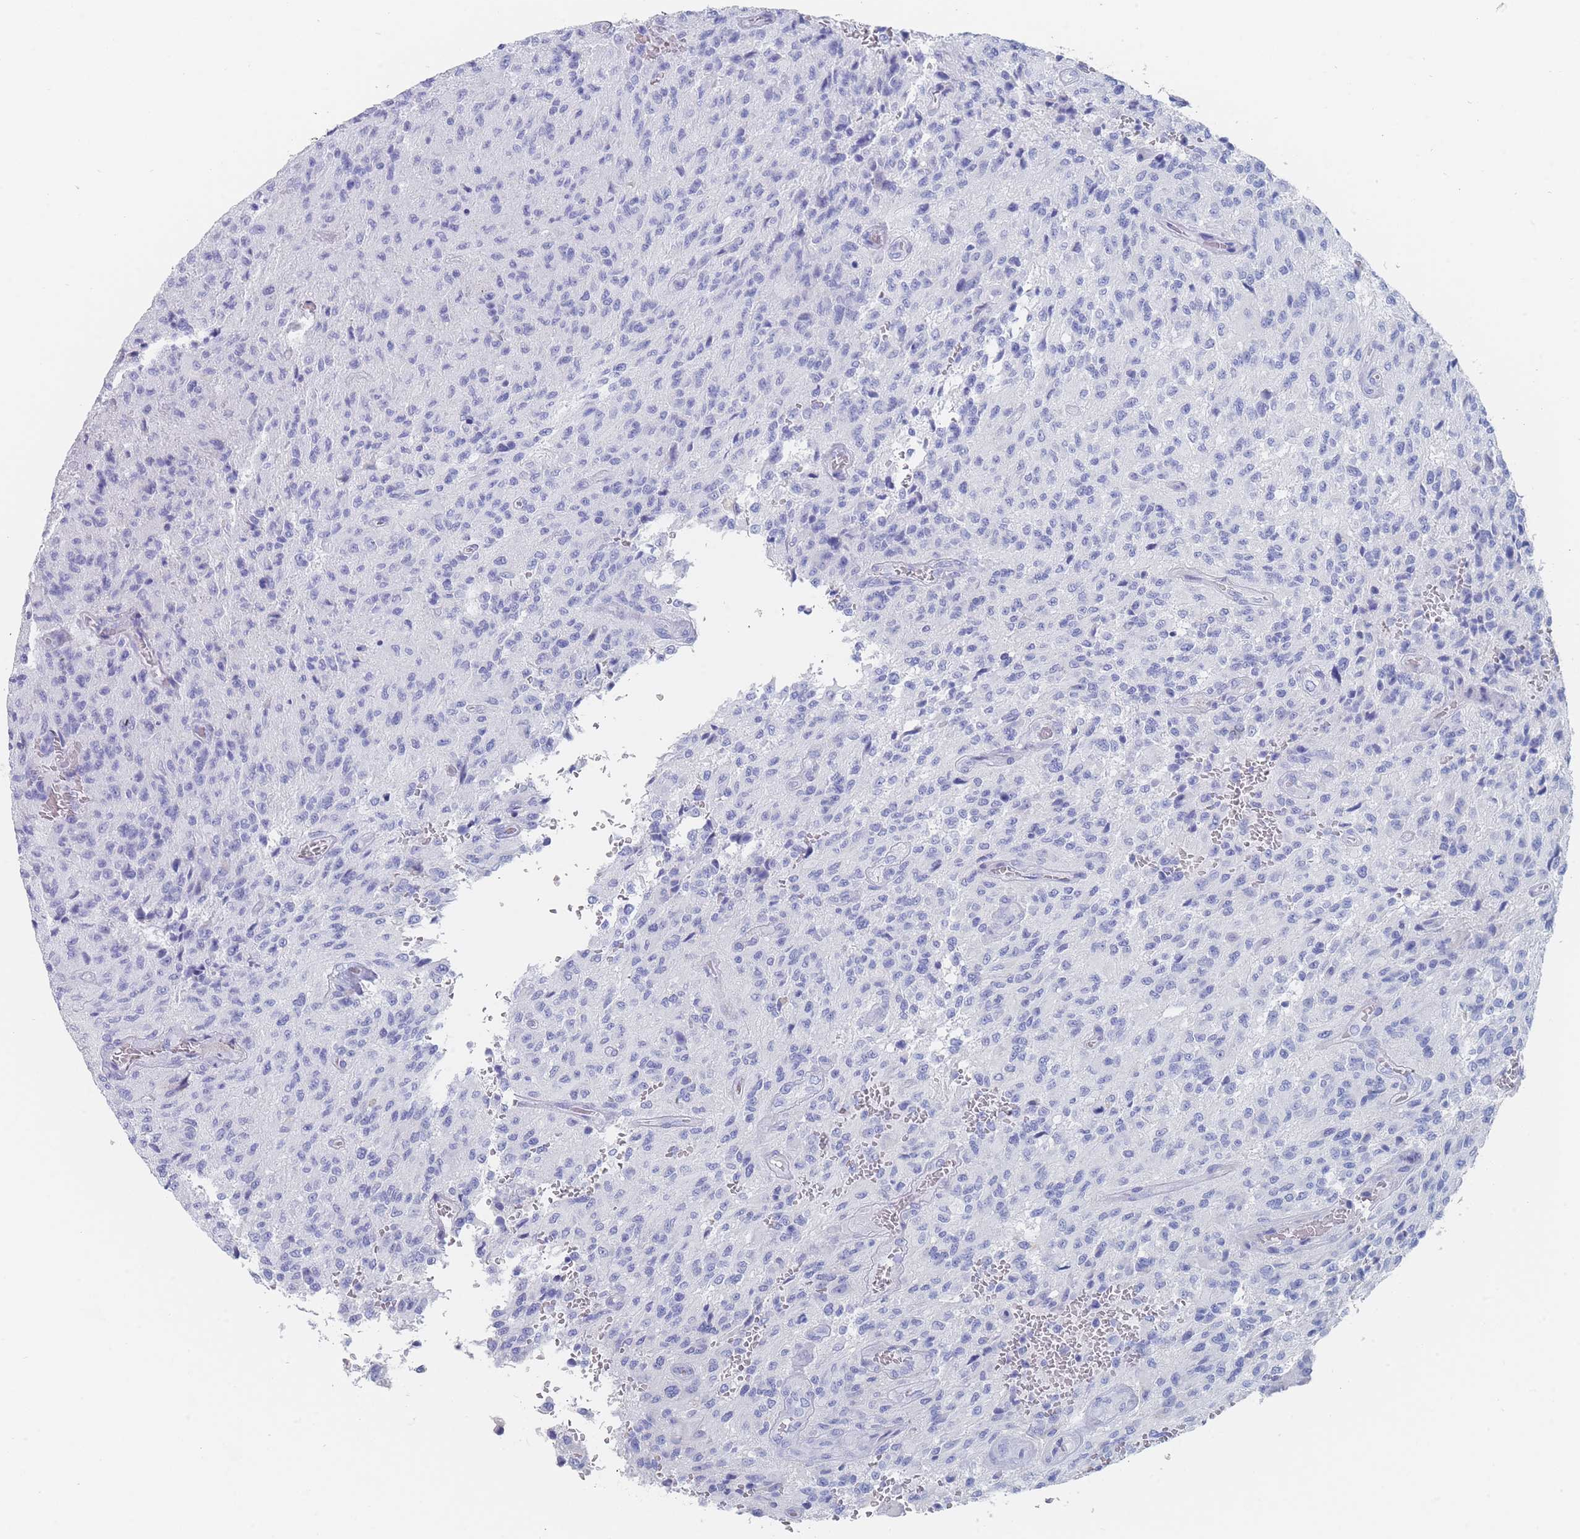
{"staining": {"intensity": "negative", "quantity": "none", "location": "none"}, "tissue": "glioma", "cell_type": "Tumor cells", "image_type": "cancer", "snomed": [{"axis": "morphology", "description": "Normal tissue, NOS"}, {"axis": "morphology", "description": "Glioma, malignant, High grade"}, {"axis": "topography", "description": "Cerebral cortex"}], "caption": "Immunohistochemistry image of neoplastic tissue: glioma stained with DAB (3,3'-diaminobenzidine) reveals no significant protein expression in tumor cells. The staining was performed using DAB (3,3'-diaminobenzidine) to visualize the protein expression in brown, while the nuclei were stained in blue with hematoxylin (Magnification: 20x).", "gene": "SLC25A35", "patient": {"sex": "male", "age": 56}}